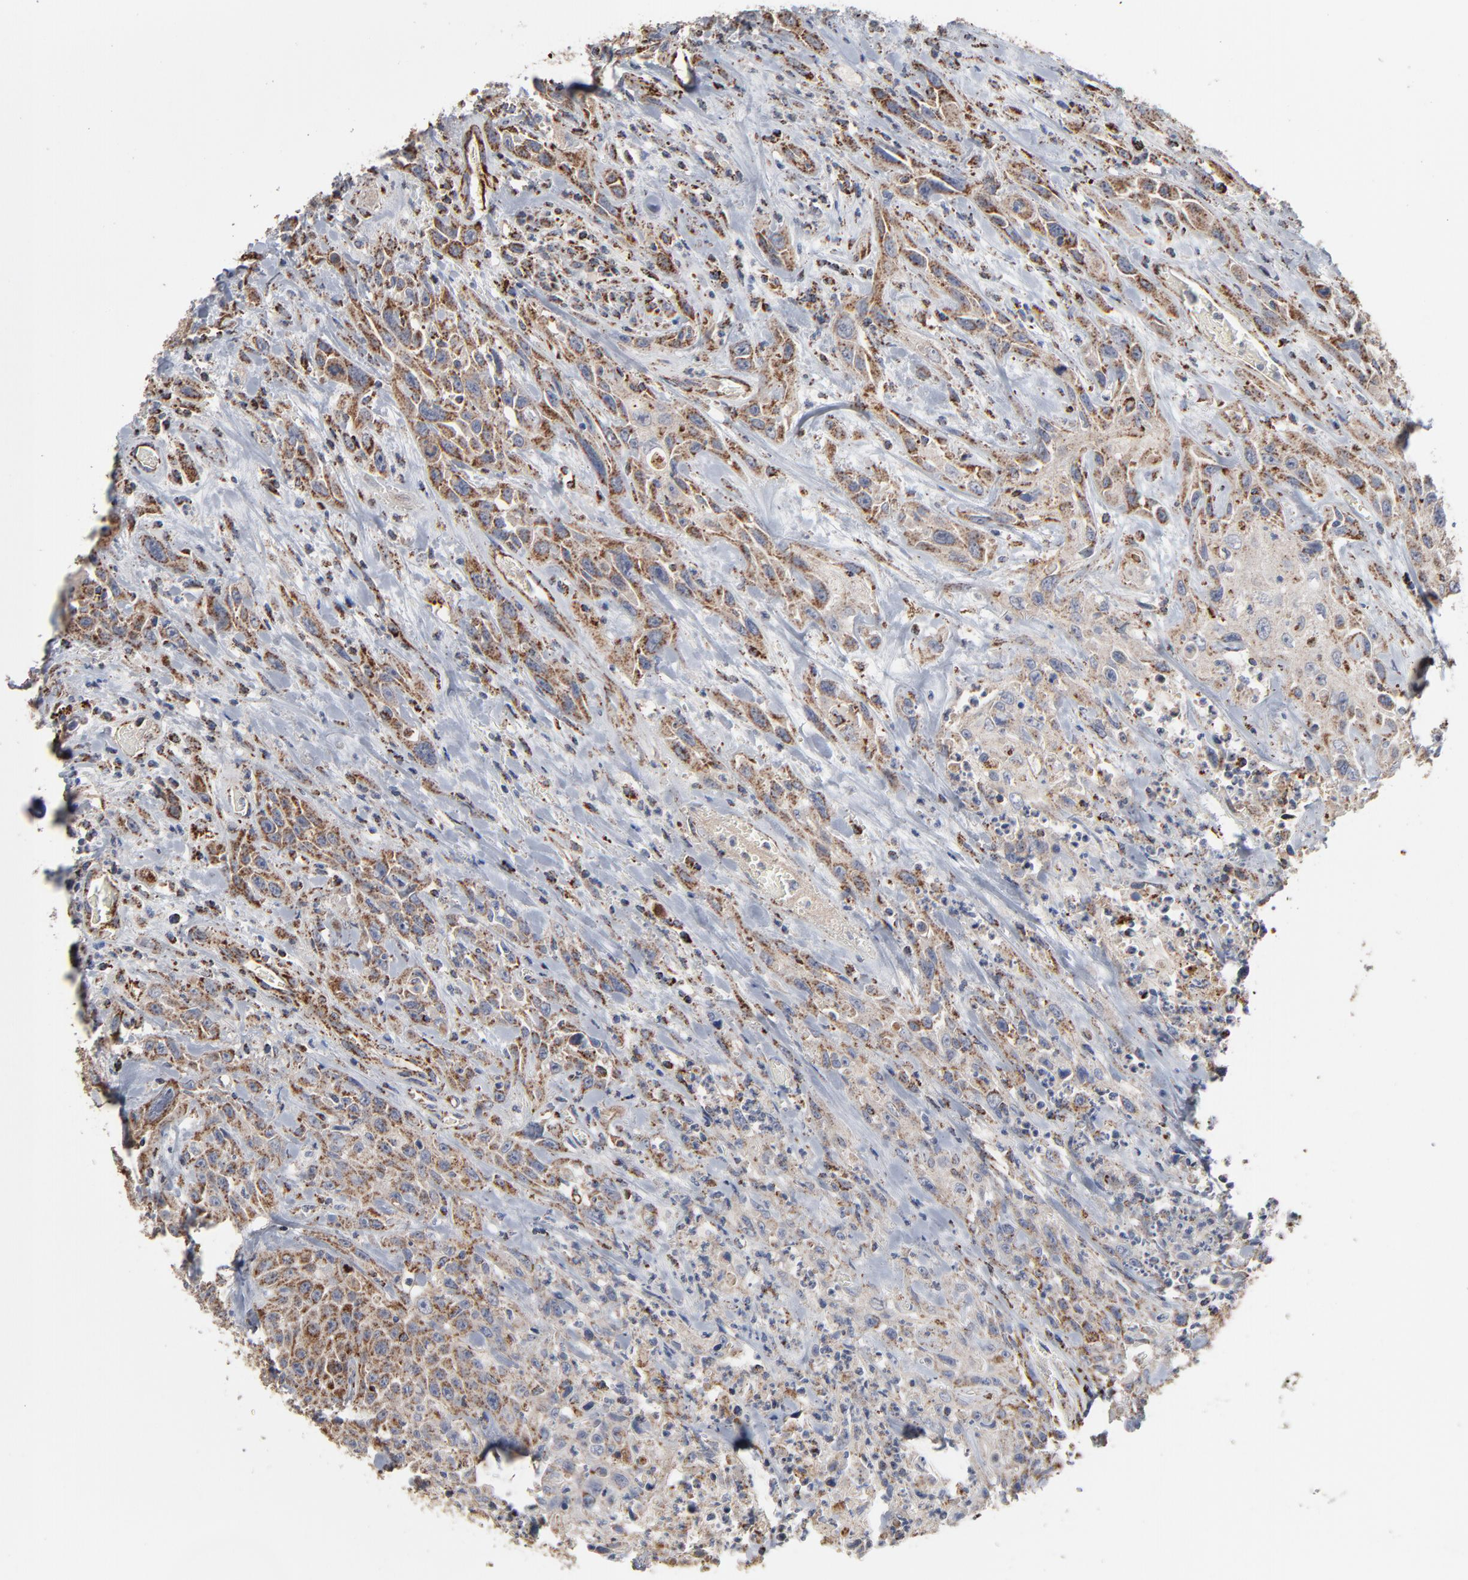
{"staining": {"intensity": "moderate", "quantity": ">75%", "location": "cytoplasmic/membranous"}, "tissue": "urothelial cancer", "cell_type": "Tumor cells", "image_type": "cancer", "snomed": [{"axis": "morphology", "description": "Urothelial carcinoma, High grade"}, {"axis": "topography", "description": "Urinary bladder"}], "caption": "About >75% of tumor cells in human urothelial cancer reveal moderate cytoplasmic/membranous protein positivity as visualized by brown immunohistochemical staining.", "gene": "UQCRC1", "patient": {"sex": "female", "age": 84}}